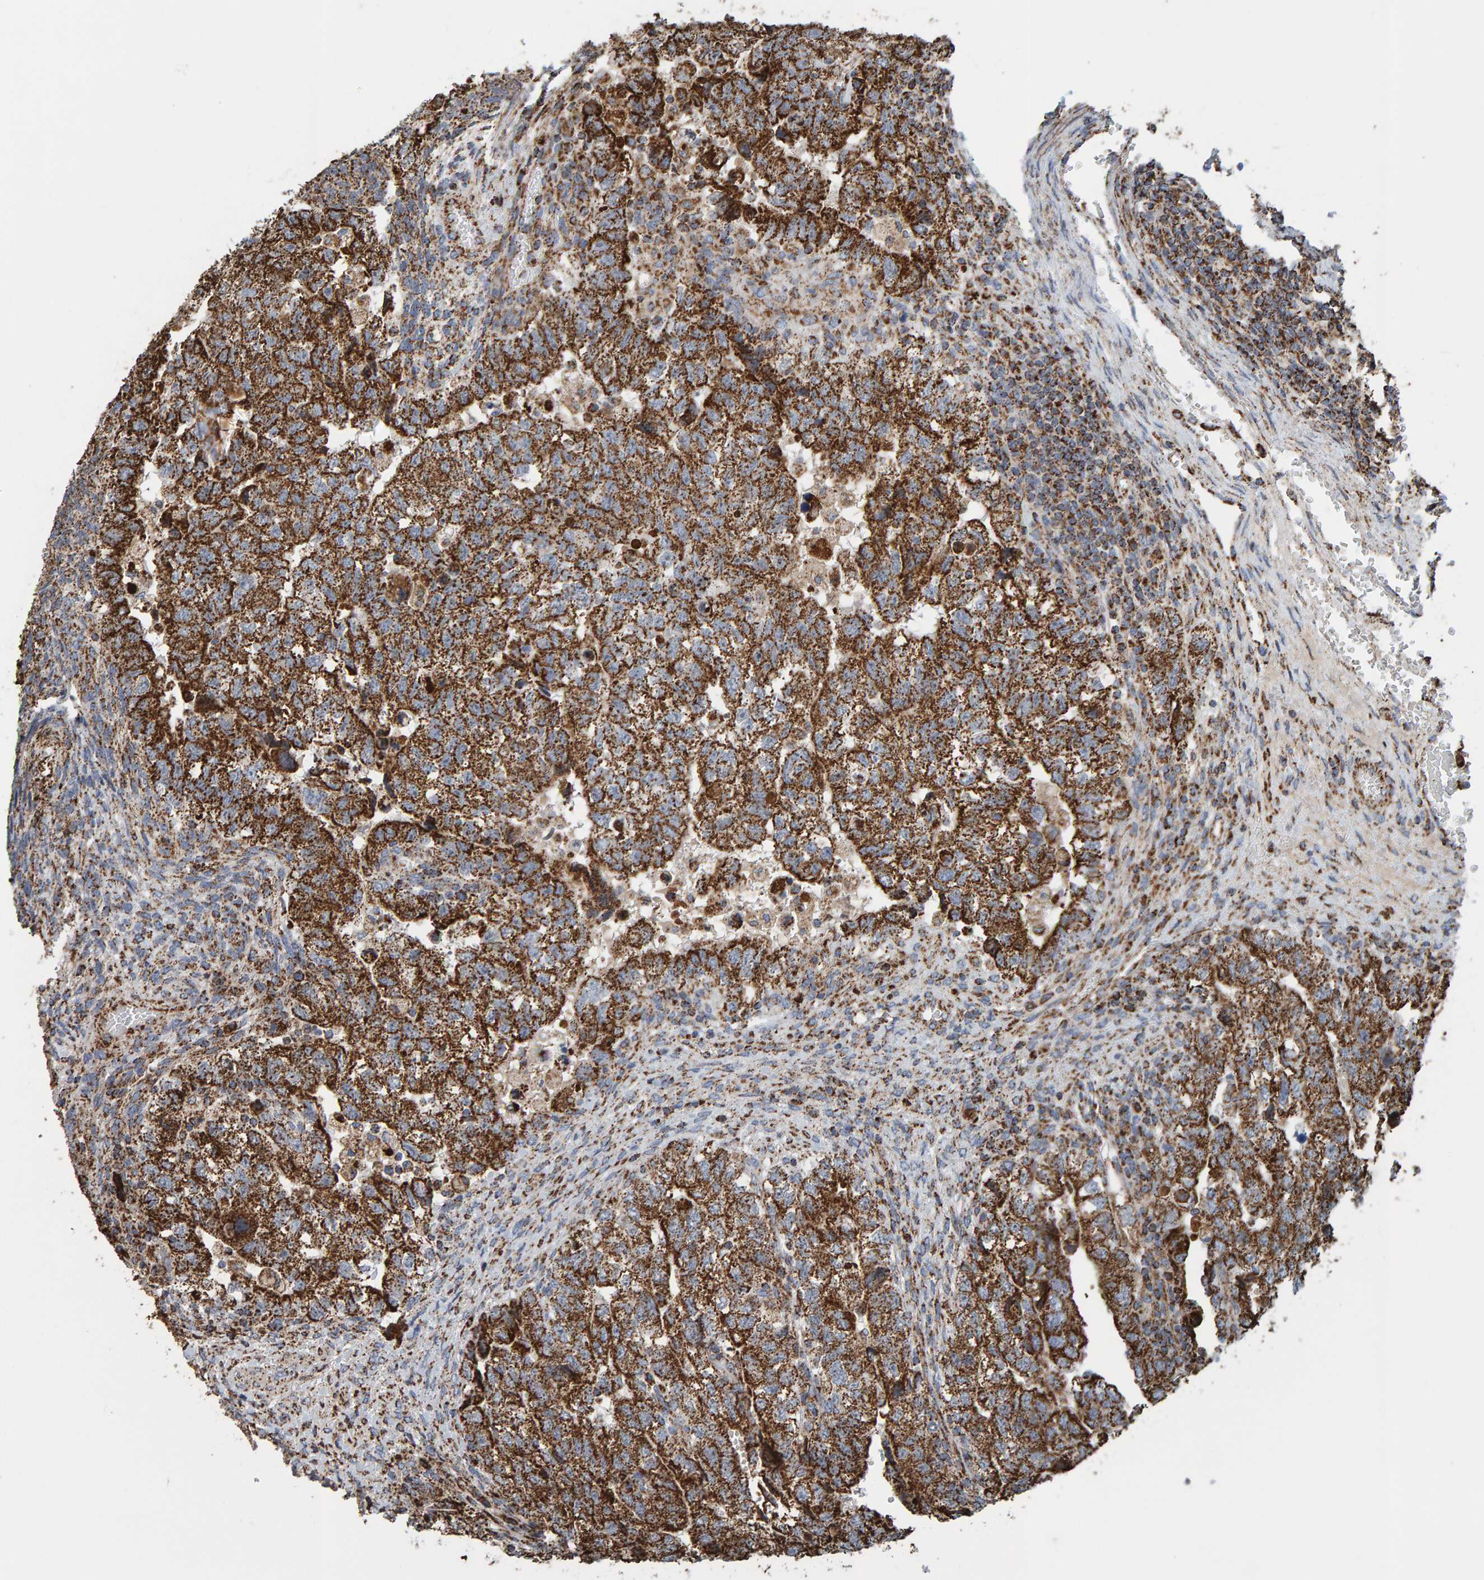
{"staining": {"intensity": "strong", "quantity": ">75%", "location": "cytoplasmic/membranous"}, "tissue": "testis cancer", "cell_type": "Tumor cells", "image_type": "cancer", "snomed": [{"axis": "morphology", "description": "Carcinoma, Embryonal, NOS"}, {"axis": "topography", "description": "Testis"}], "caption": "Strong cytoplasmic/membranous staining is present in approximately >75% of tumor cells in testis embryonal carcinoma.", "gene": "MRPL45", "patient": {"sex": "male", "age": 36}}